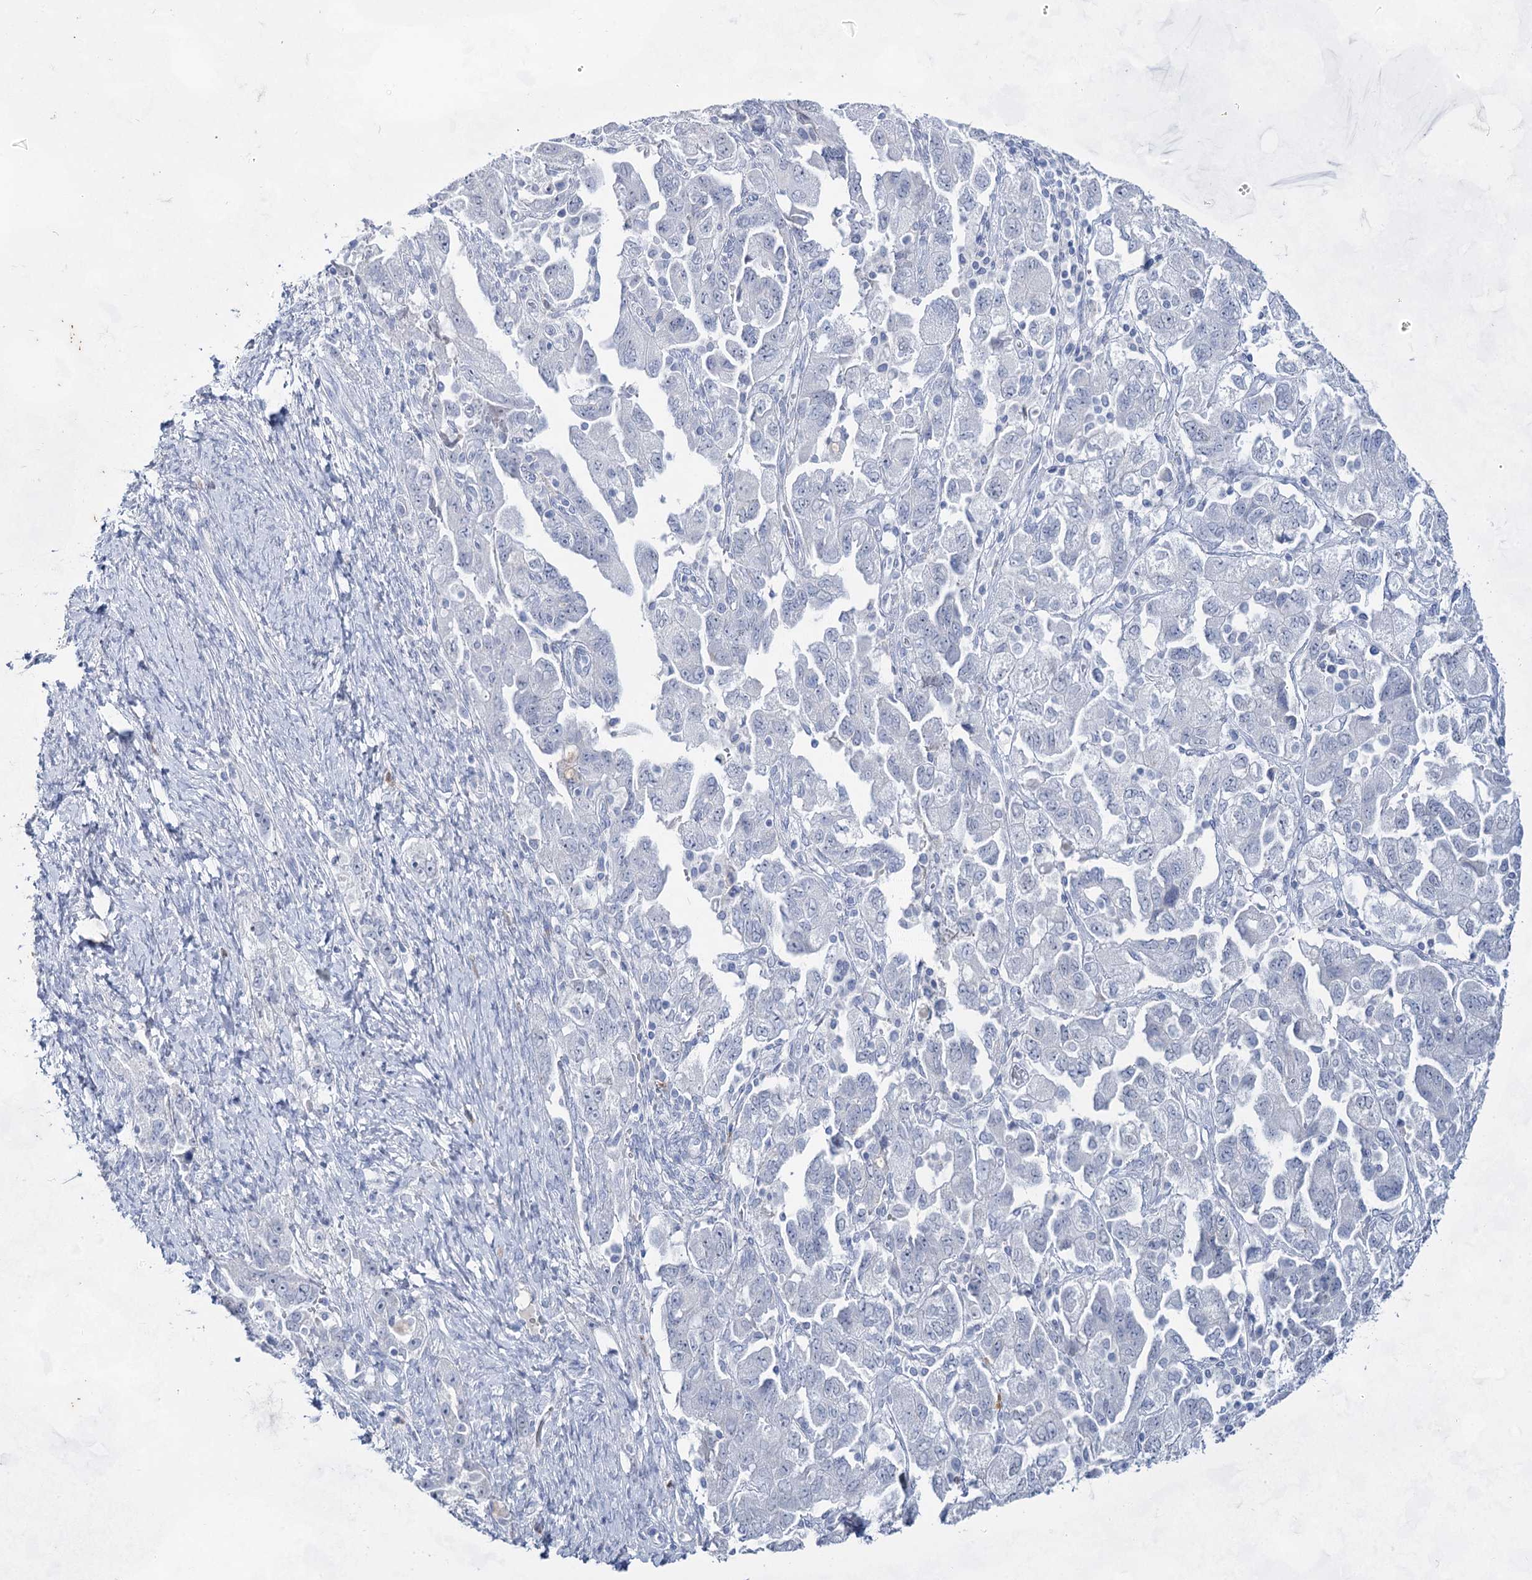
{"staining": {"intensity": "negative", "quantity": "none", "location": "none"}, "tissue": "ovarian cancer", "cell_type": "Tumor cells", "image_type": "cancer", "snomed": [{"axis": "morphology", "description": "Carcinoma, NOS"}, {"axis": "morphology", "description": "Cystadenocarcinoma, serous, NOS"}, {"axis": "topography", "description": "Ovary"}], "caption": "Immunohistochemistry histopathology image of human serous cystadenocarcinoma (ovarian) stained for a protein (brown), which reveals no staining in tumor cells. The staining was performed using DAB to visualize the protein expression in brown, while the nuclei were stained in blue with hematoxylin (Magnification: 20x).", "gene": "ACRV1", "patient": {"sex": "female", "age": 69}}